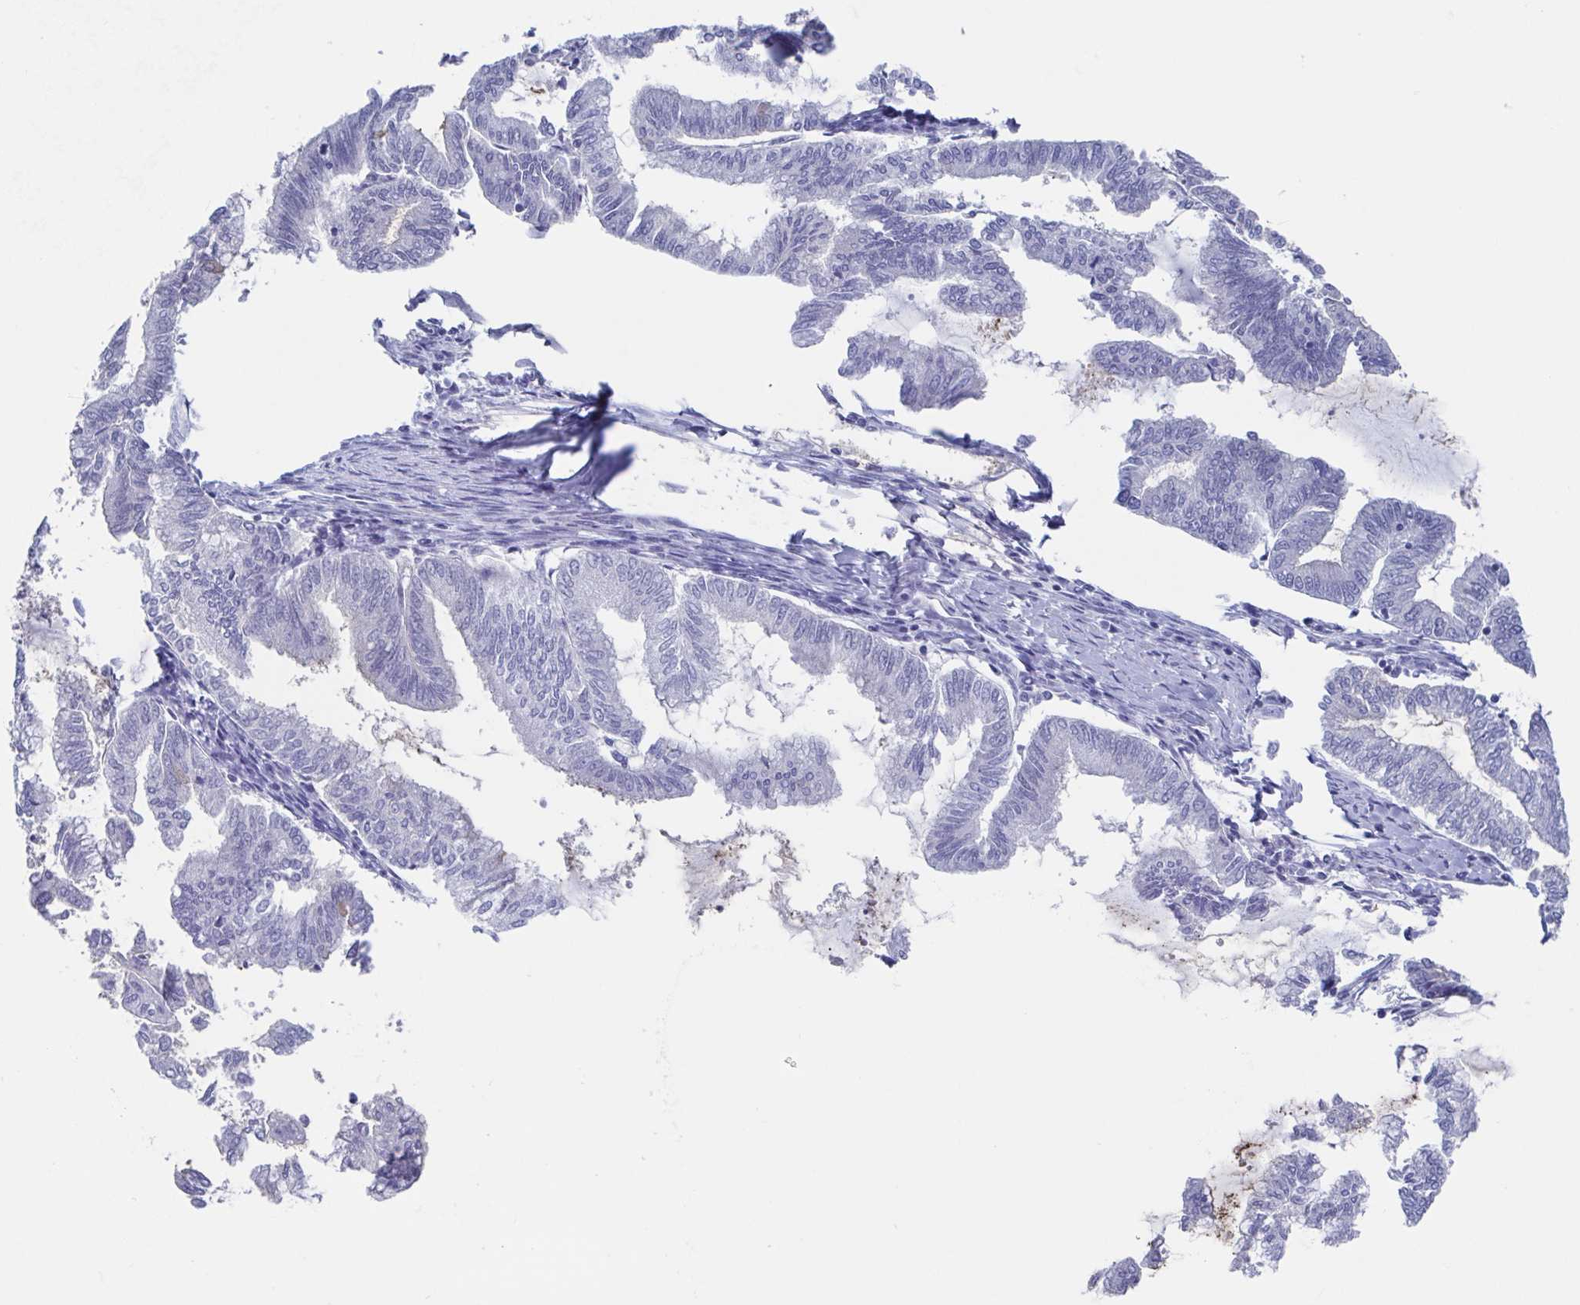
{"staining": {"intensity": "negative", "quantity": "none", "location": "none"}, "tissue": "endometrial cancer", "cell_type": "Tumor cells", "image_type": "cancer", "snomed": [{"axis": "morphology", "description": "Adenocarcinoma, NOS"}, {"axis": "topography", "description": "Endometrium"}], "caption": "DAB (3,3'-diaminobenzidine) immunohistochemical staining of endometrial cancer exhibits no significant expression in tumor cells.", "gene": "TEX12", "patient": {"sex": "female", "age": 79}}